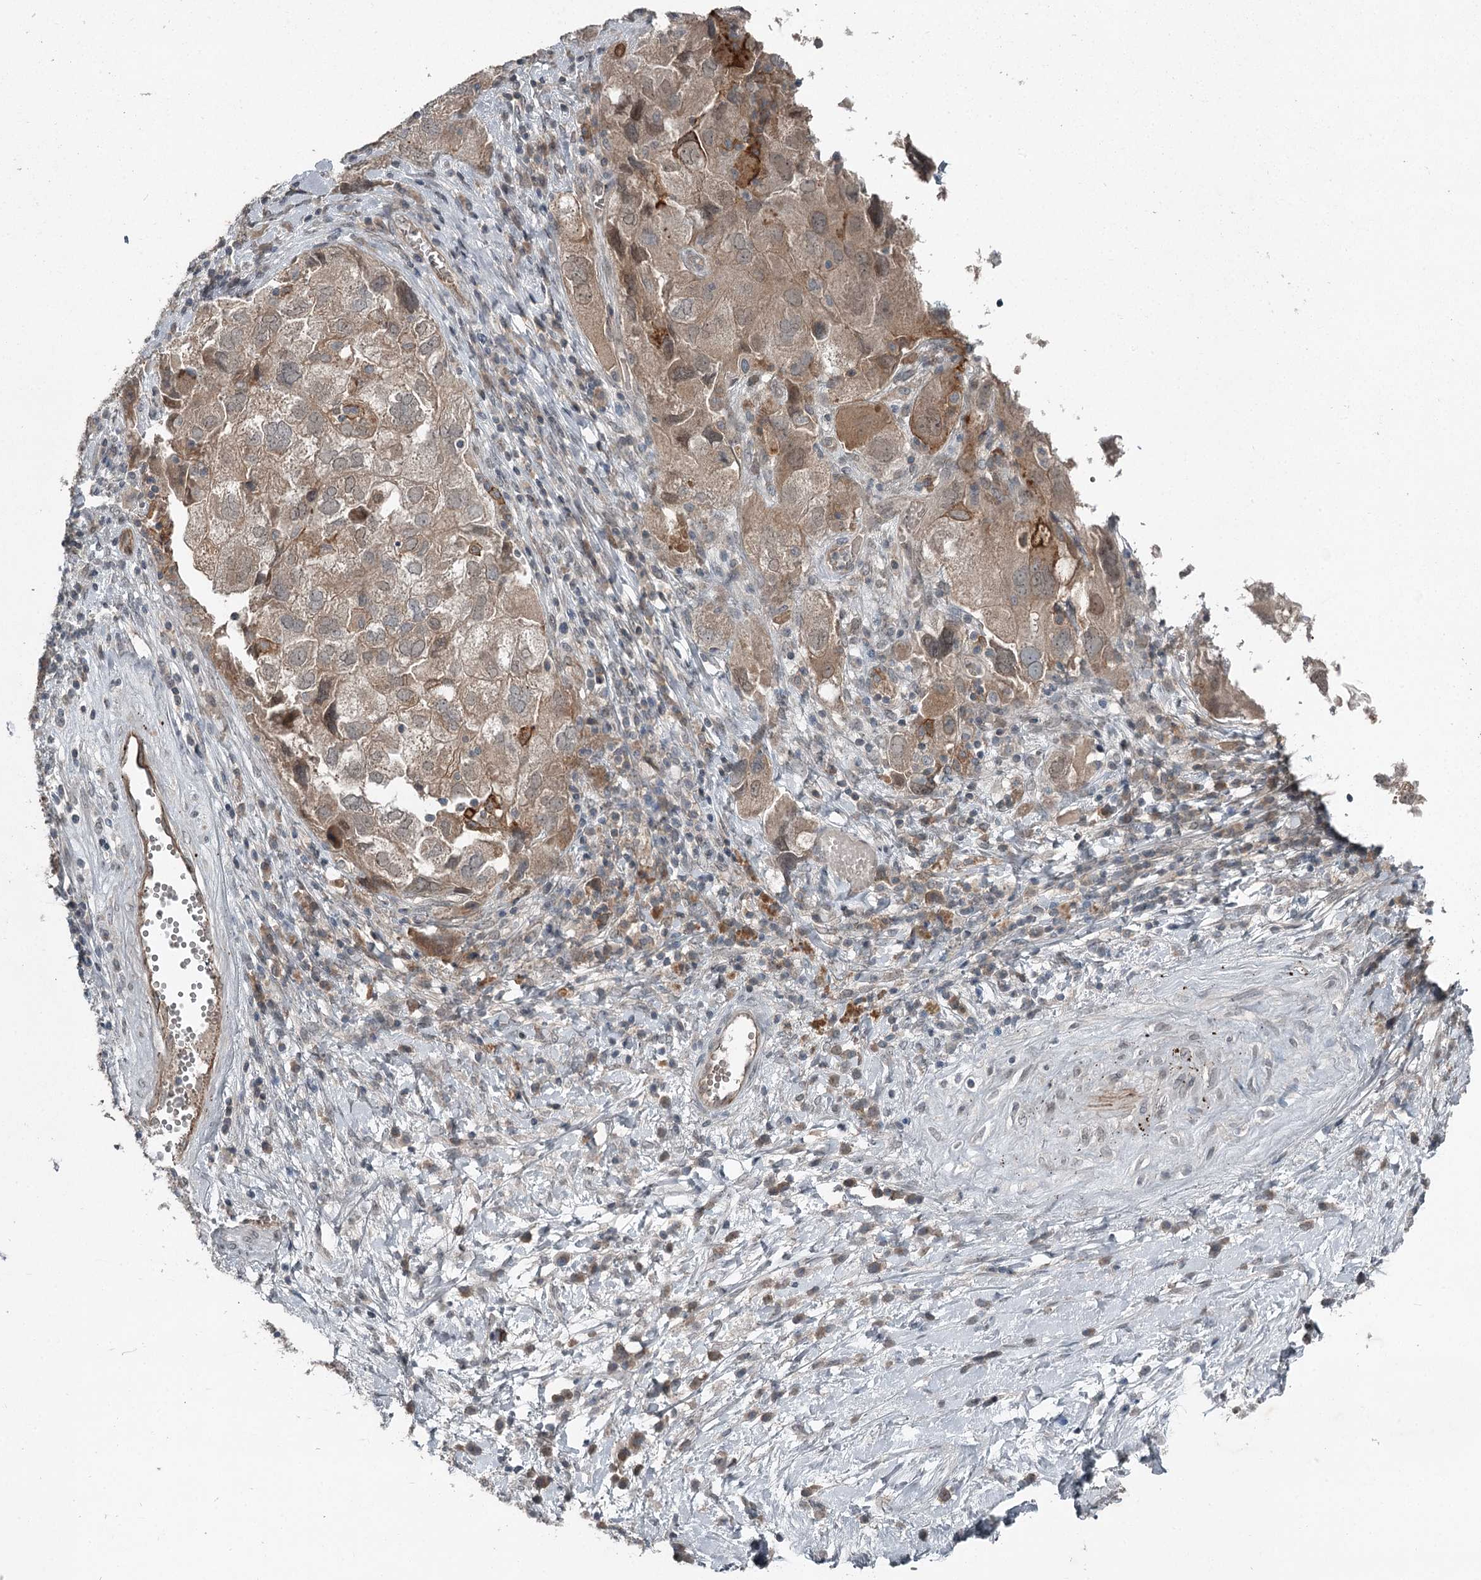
{"staining": {"intensity": "weak", "quantity": ">75%", "location": "cytoplasmic/membranous"}, "tissue": "ovarian cancer", "cell_type": "Tumor cells", "image_type": "cancer", "snomed": [{"axis": "morphology", "description": "Carcinoma, NOS"}, {"axis": "morphology", "description": "Cystadenocarcinoma, serous, NOS"}, {"axis": "topography", "description": "Ovary"}], "caption": "Ovarian cancer (serous cystadenocarcinoma) stained for a protein exhibits weak cytoplasmic/membranous positivity in tumor cells.", "gene": "SLC39A8", "patient": {"sex": "female", "age": 69}}